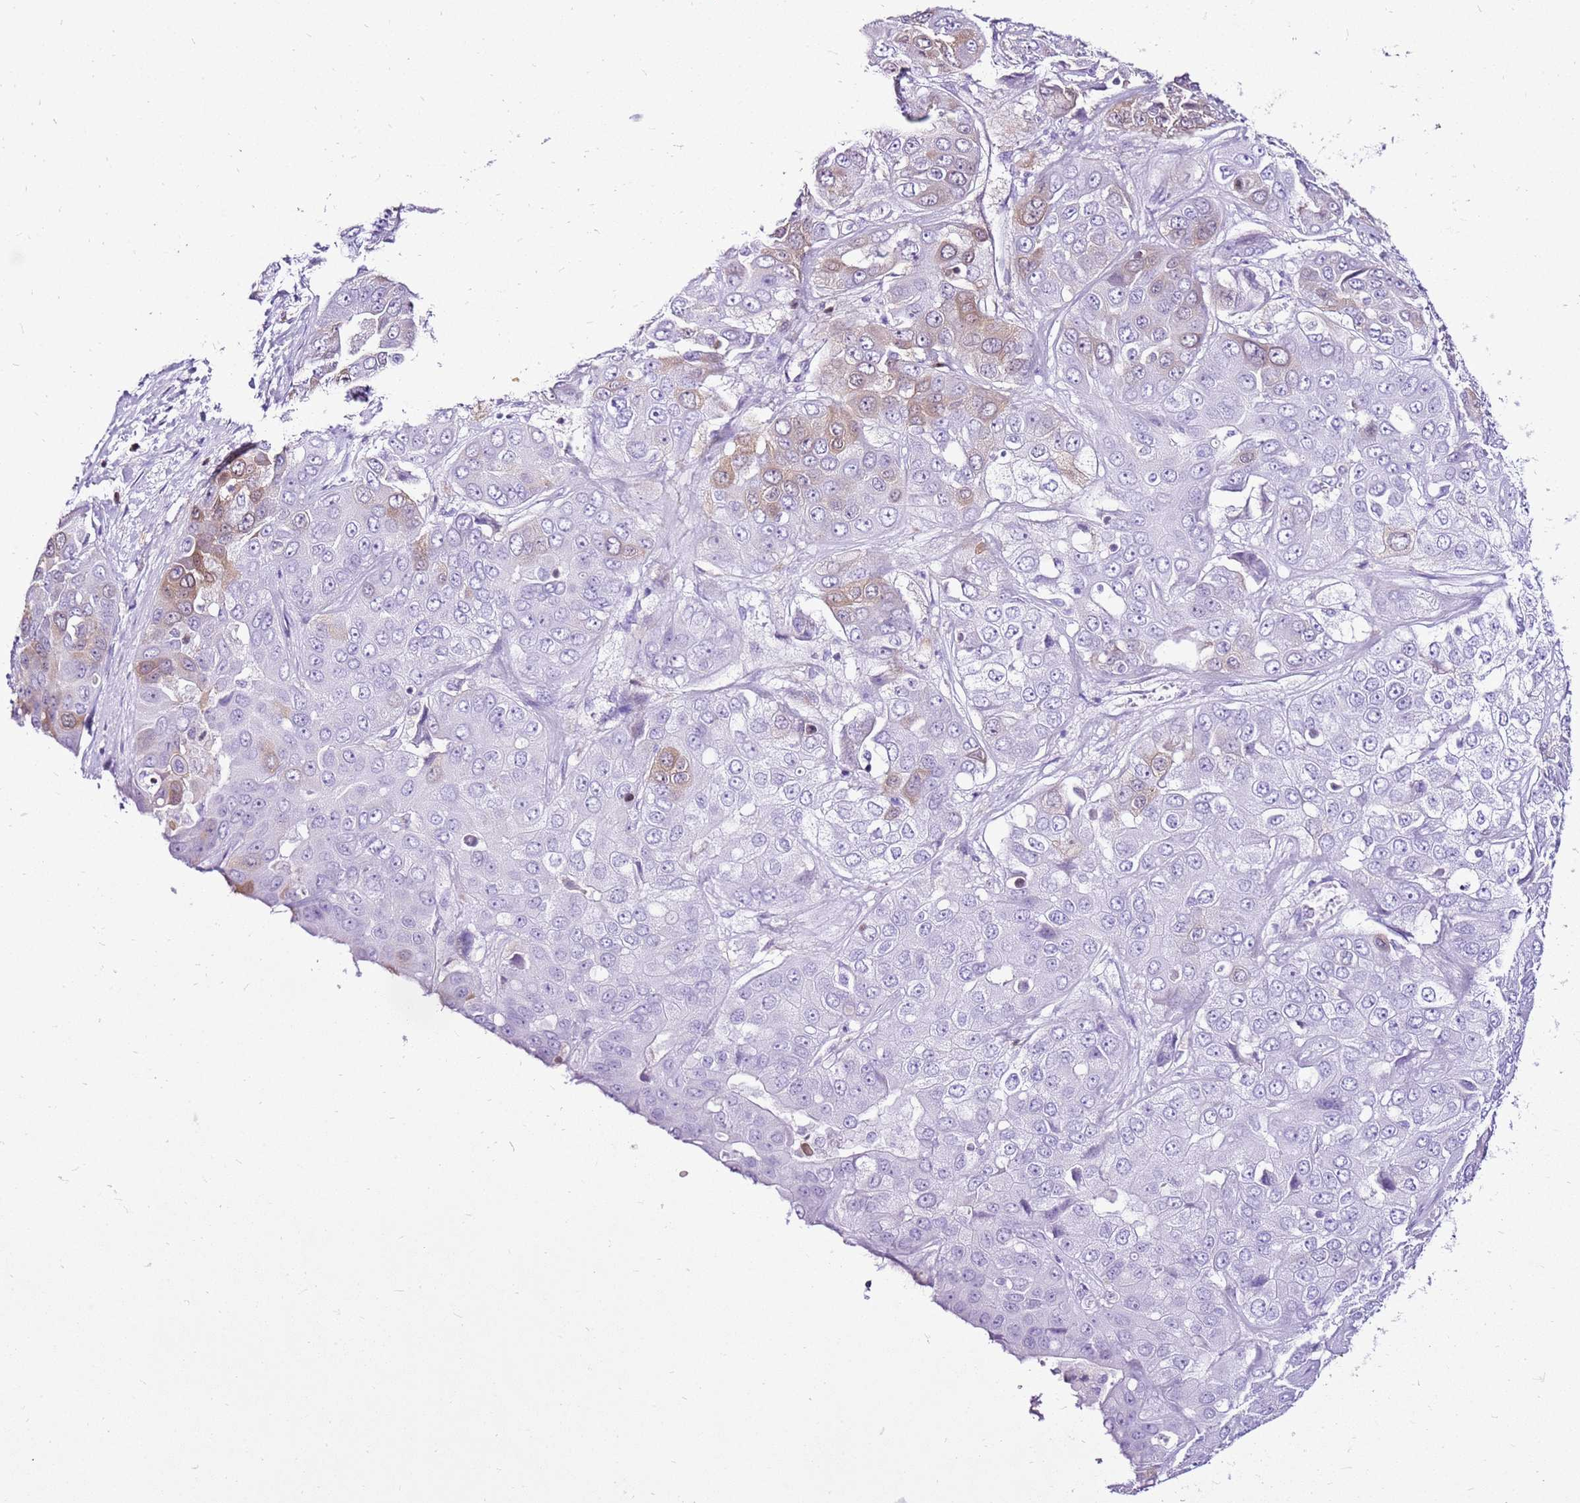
{"staining": {"intensity": "weak", "quantity": "<25%", "location": "cytoplasmic/membranous"}, "tissue": "liver cancer", "cell_type": "Tumor cells", "image_type": "cancer", "snomed": [{"axis": "morphology", "description": "Cholangiocarcinoma"}, {"axis": "topography", "description": "Liver"}], "caption": "Immunohistochemical staining of liver cancer displays no significant positivity in tumor cells. The staining is performed using DAB brown chromogen with nuclei counter-stained in using hematoxylin.", "gene": "SPC25", "patient": {"sex": "female", "age": 52}}